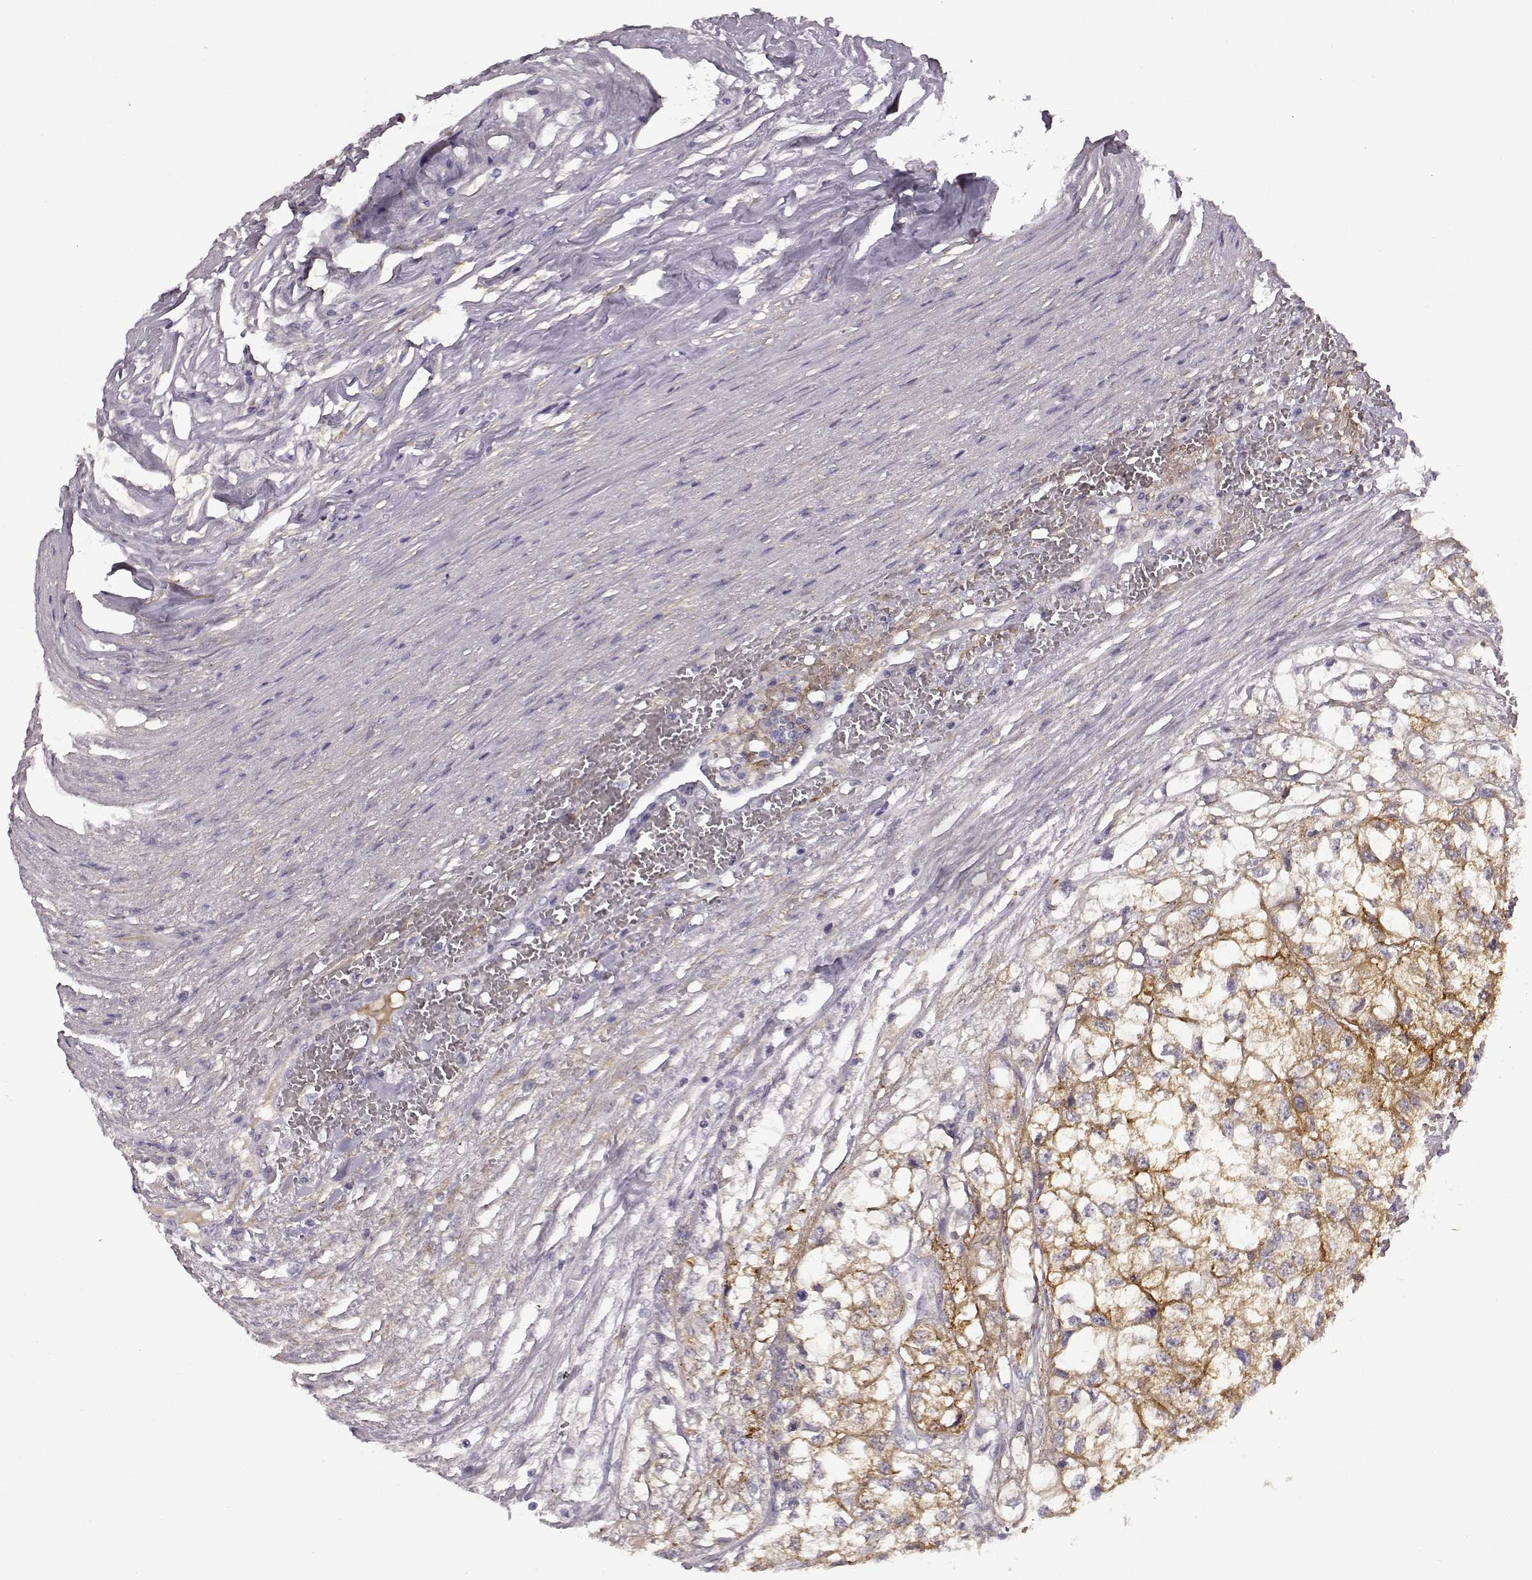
{"staining": {"intensity": "moderate", "quantity": "25%-75%", "location": "cytoplasmic/membranous"}, "tissue": "renal cancer", "cell_type": "Tumor cells", "image_type": "cancer", "snomed": [{"axis": "morphology", "description": "Adenocarcinoma, NOS"}, {"axis": "topography", "description": "Kidney"}], "caption": "Approximately 25%-75% of tumor cells in adenocarcinoma (renal) display moderate cytoplasmic/membranous protein positivity as visualized by brown immunohistochemical staining.", "gene": "TRIM69", "patient": {"sex": "male", "age": 56}}